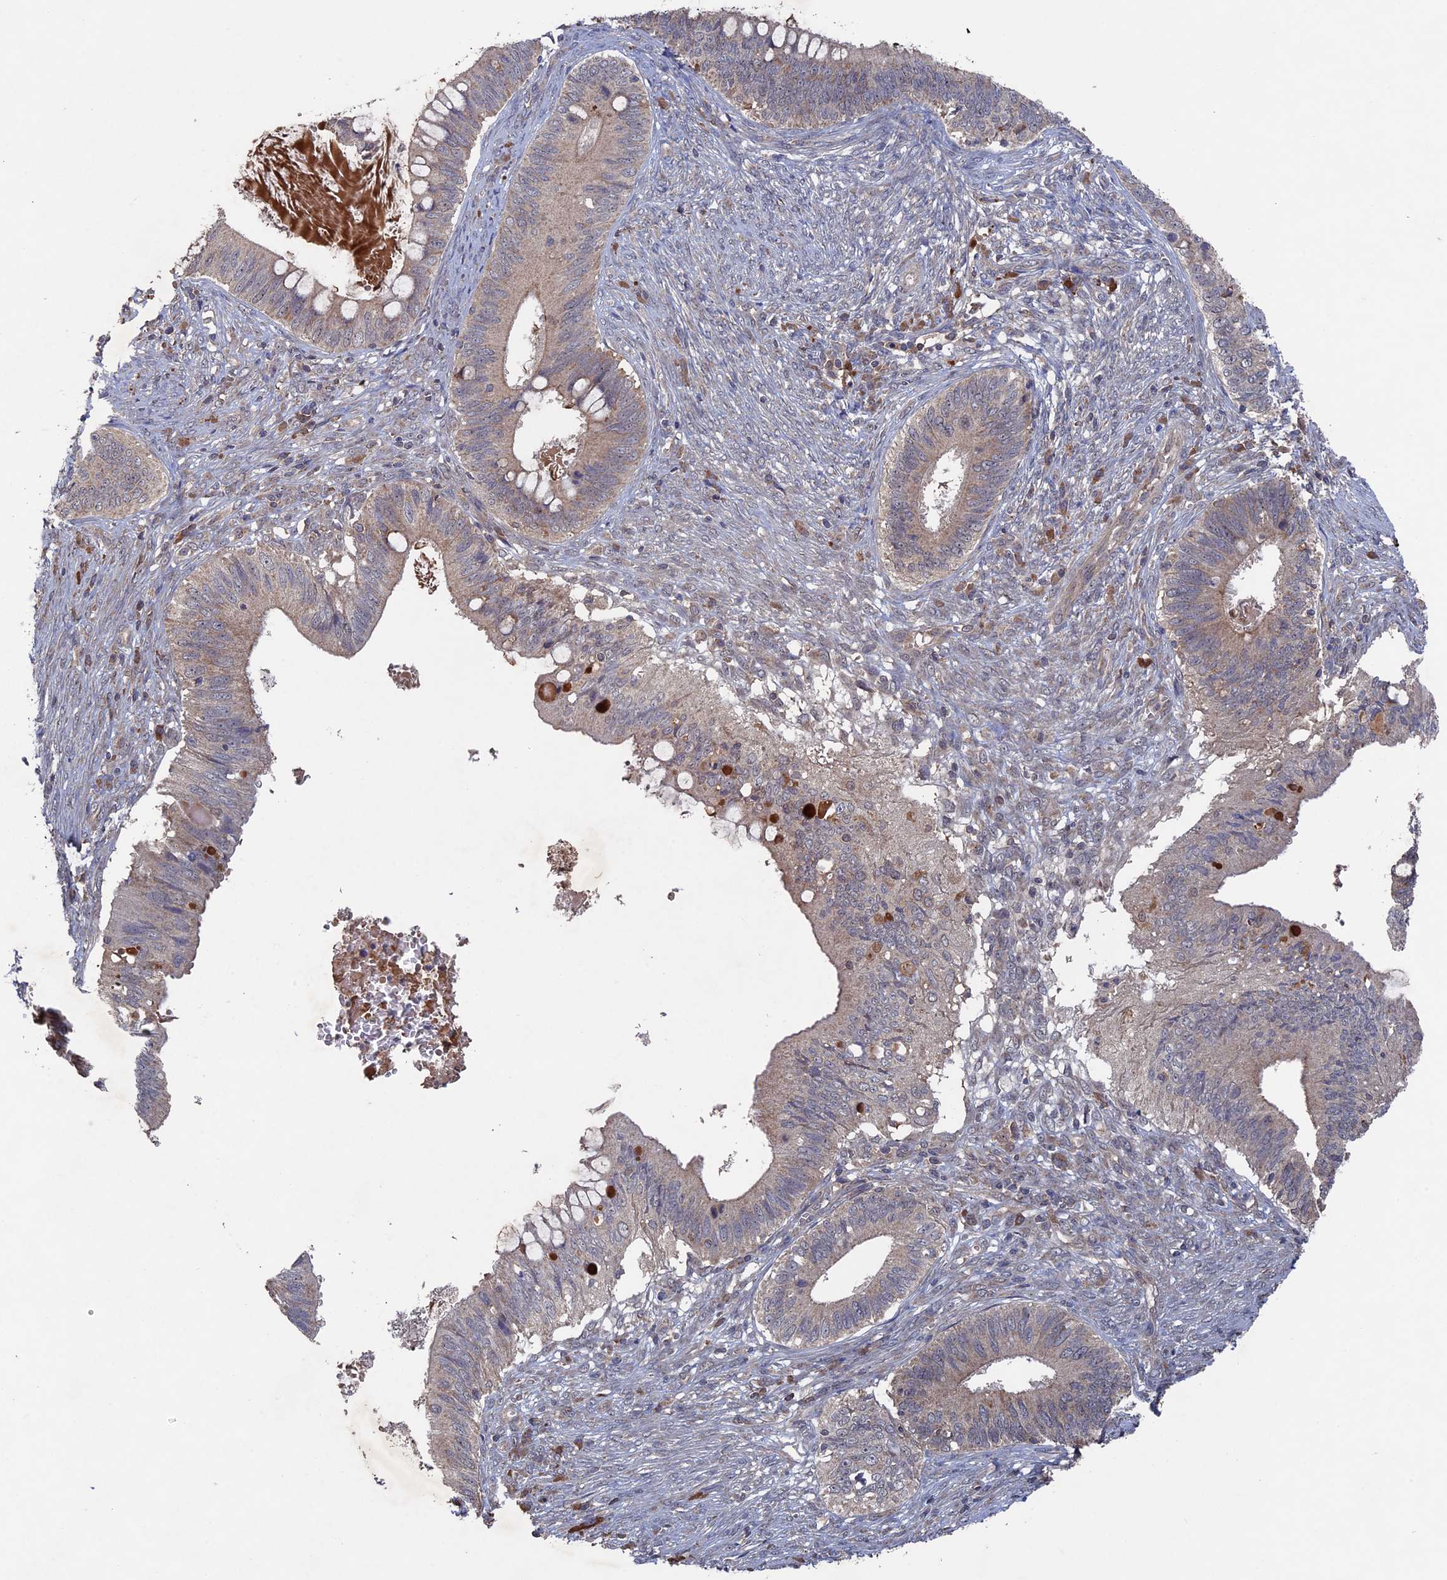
{"staining": {"intensity": "negative", "quantity": "none", "location": "none"}, "tissue": "cervical cancer", "cell_type": "Tumor cells", "image_type": "cancer", "snomed": [{"axis": "morphology", "description": "Adenocarcinoma, NOS"}, {"axis": "topography", "description": "Cervix"}], "caption": "Tumor cells are negative for protein expression in human adenocarcinoma (cervical).", "gene": "RAB15", "patient": {"sex": "female", "age": 42}}